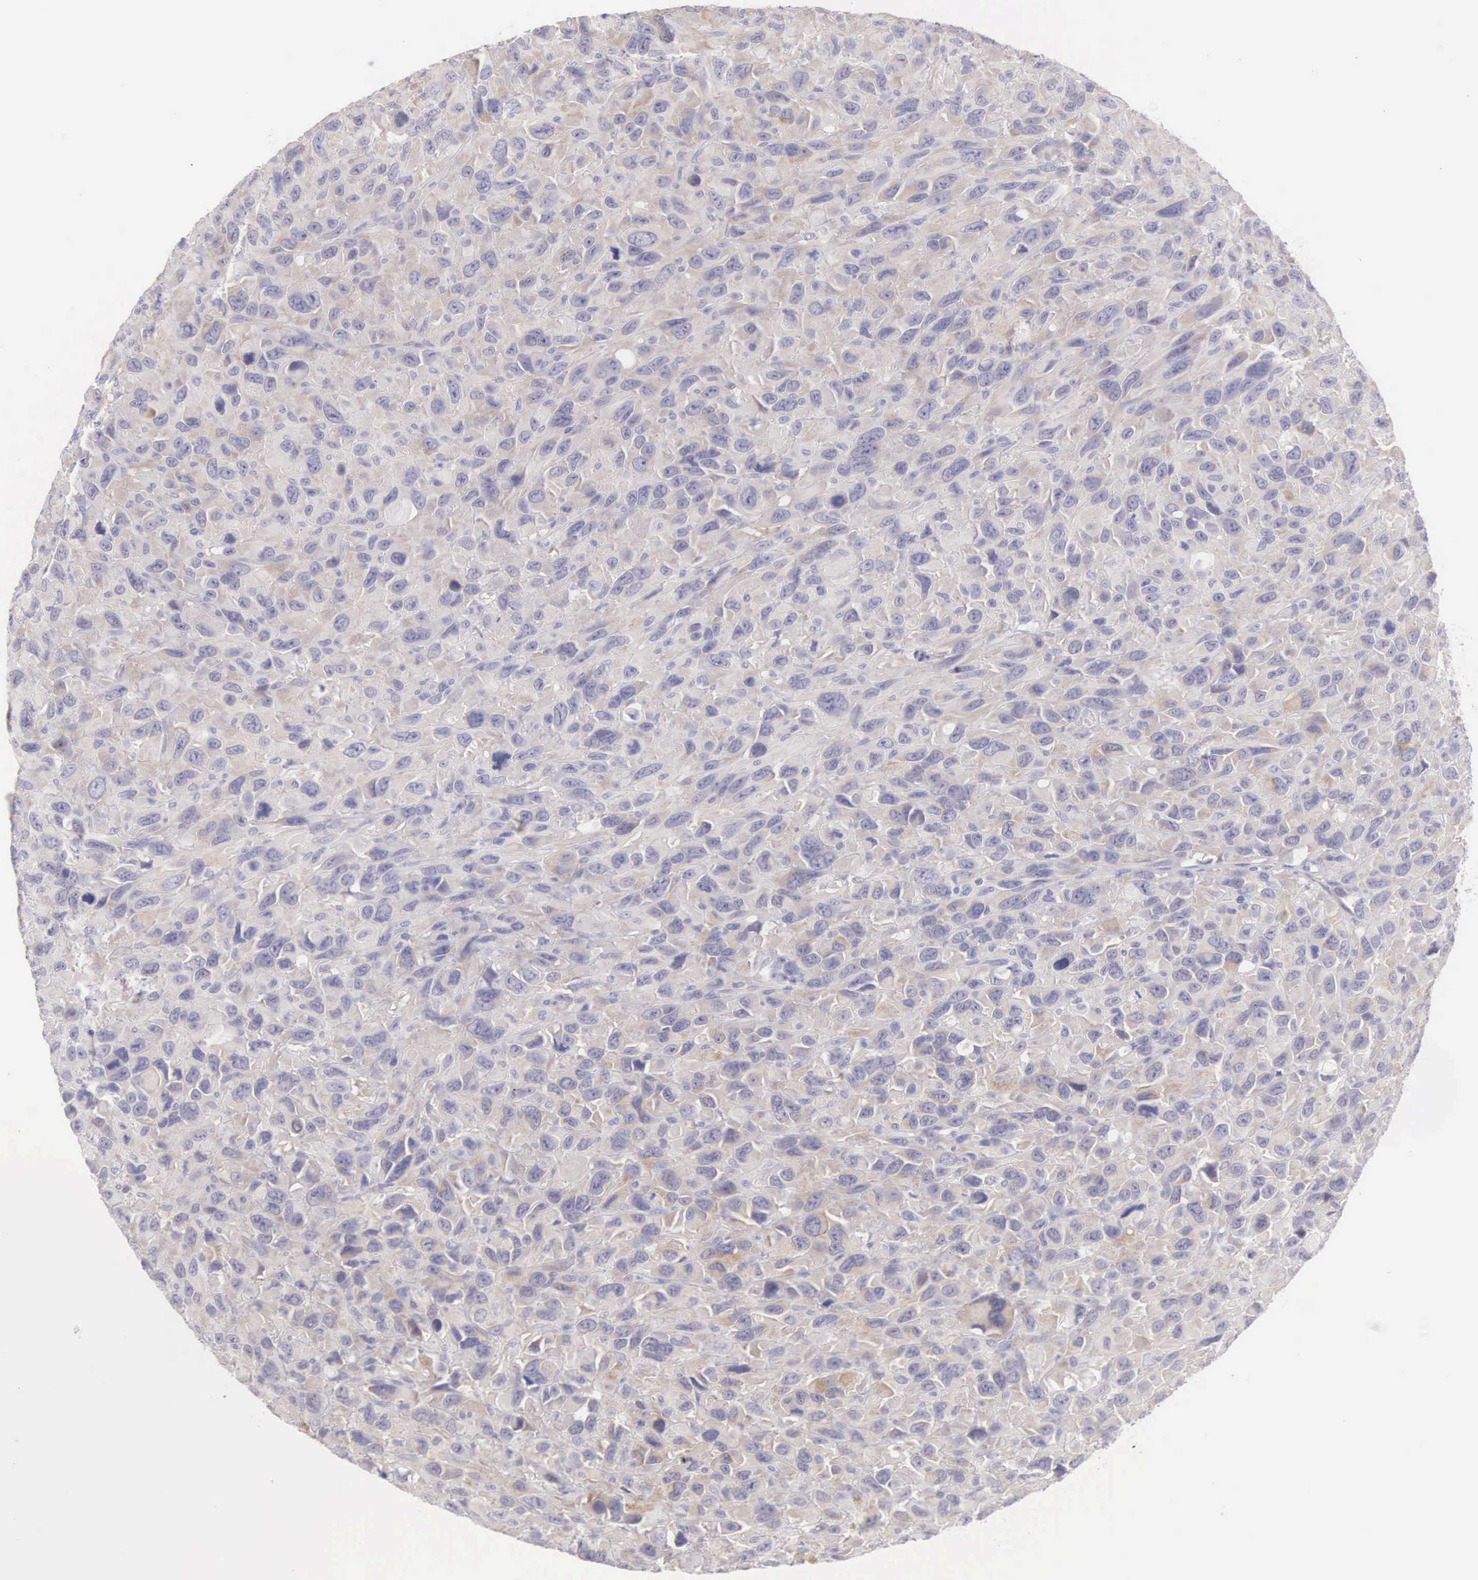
{"staining": {"intensity": "weak", "quantity": ">75%", "location": "cytoplasmic/membranous"}, "tissue": "renal cancer", "cell_type": "Tumor cells", "image_type": "cancer", "snomed": [{"axis": "morphology", "description": "Adenocarcinoma, NOS"}, {"axis": "topography", "description": "Kidney"}], "caption": "Brown immunohistochemical staining in human renal cancer reveals weak cytoplasmic/membranous expression in approximately >75% of tumor cells. Nuclei are stained in blue.", "gene": "ARFGAP3", "patient": {"sex": "male", "age": 79}}